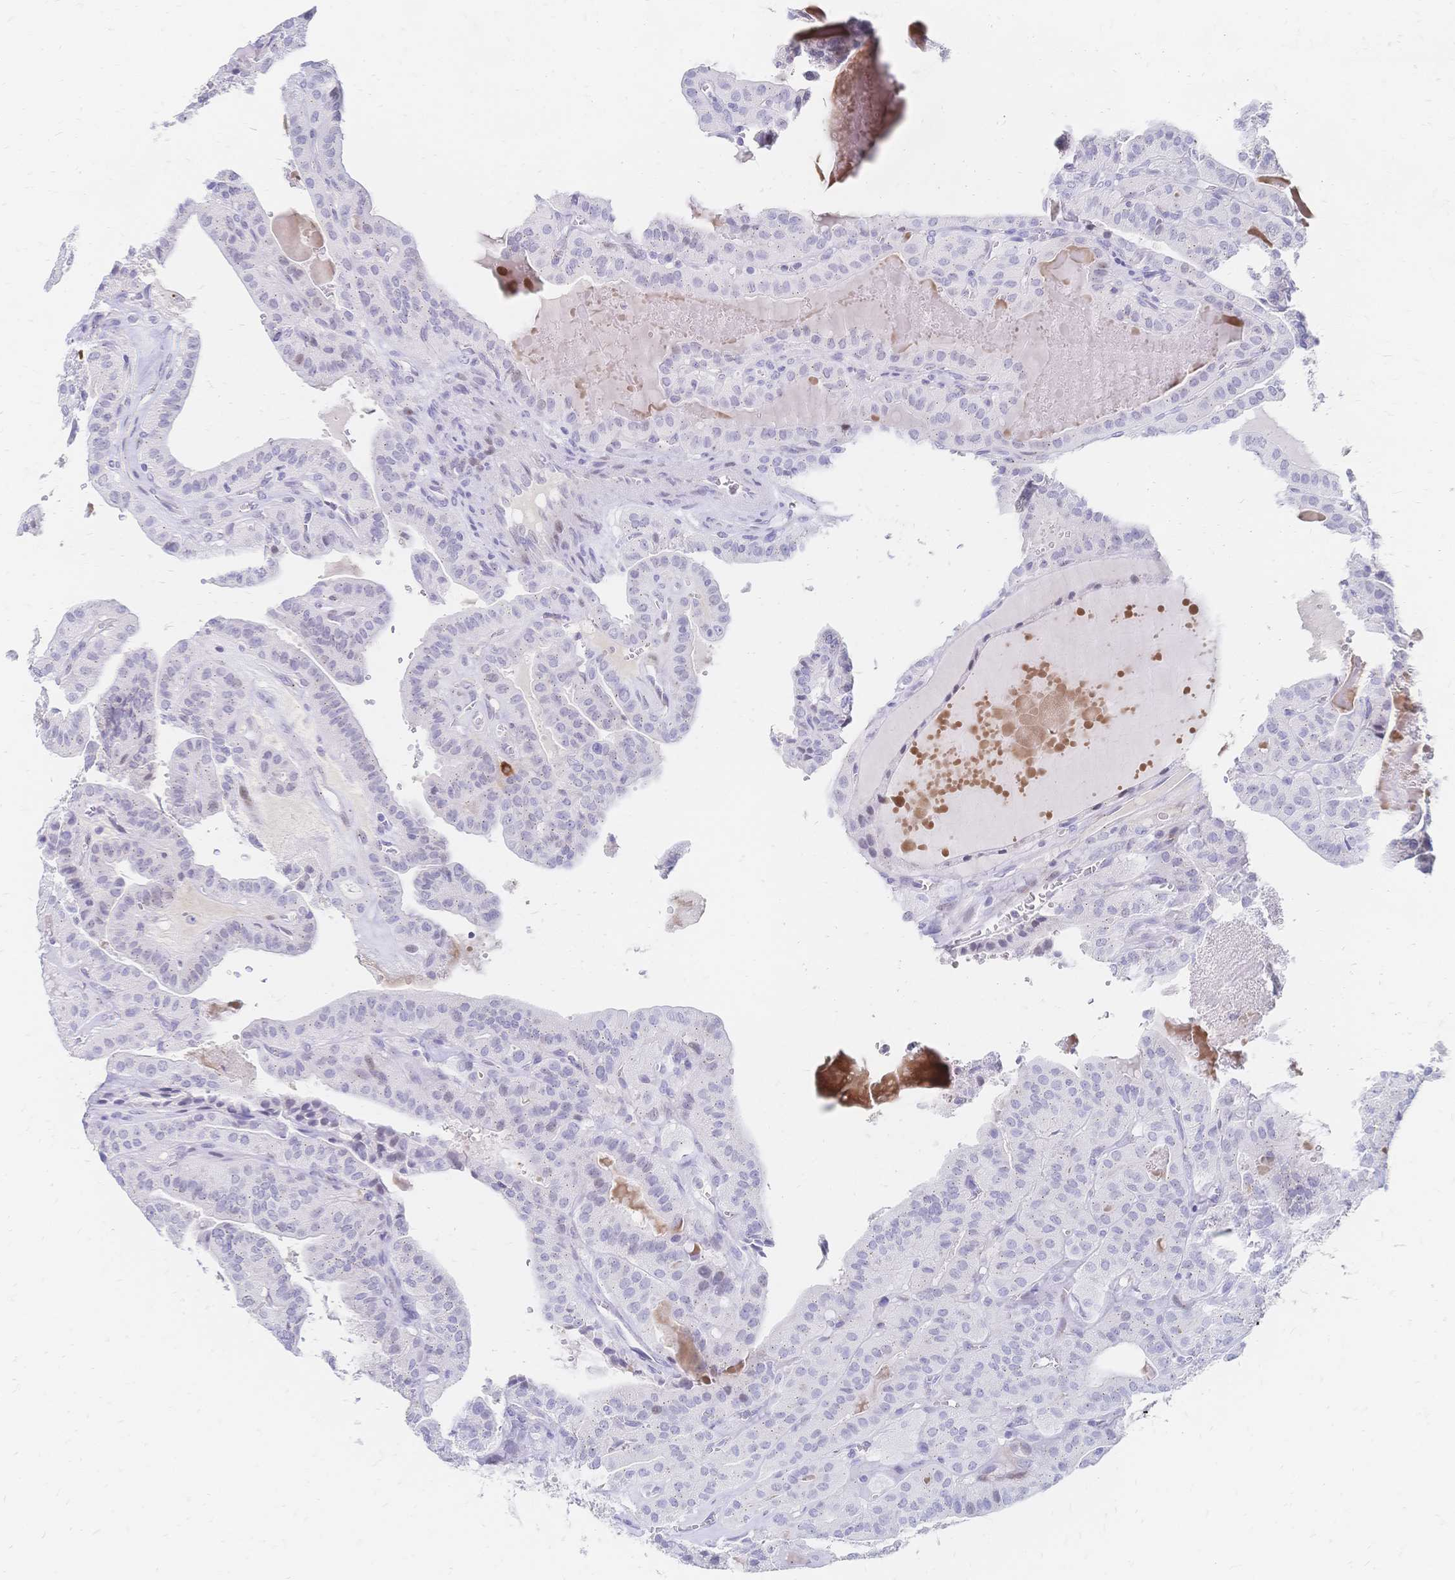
{"staining": {"intensity": "negative", "quantity": "none", "location": "none"}, "tissue": "thyroid cancer", "cell_type": "Tumor cells", "image_type": "cancer", "snomed": [{"axis": "morphology", "description": "Papillary adenocarcinoma, NOS"}, {"axis": "topography", "description": "Thyroid gland"}], "caption": "Protein analysis of thyroid cancer (papillary adenocarcinoma) shows no significant expression in tumor cells.", "gene": "PSORS1C2", "patient": {"sex": "male", "age": 52}}